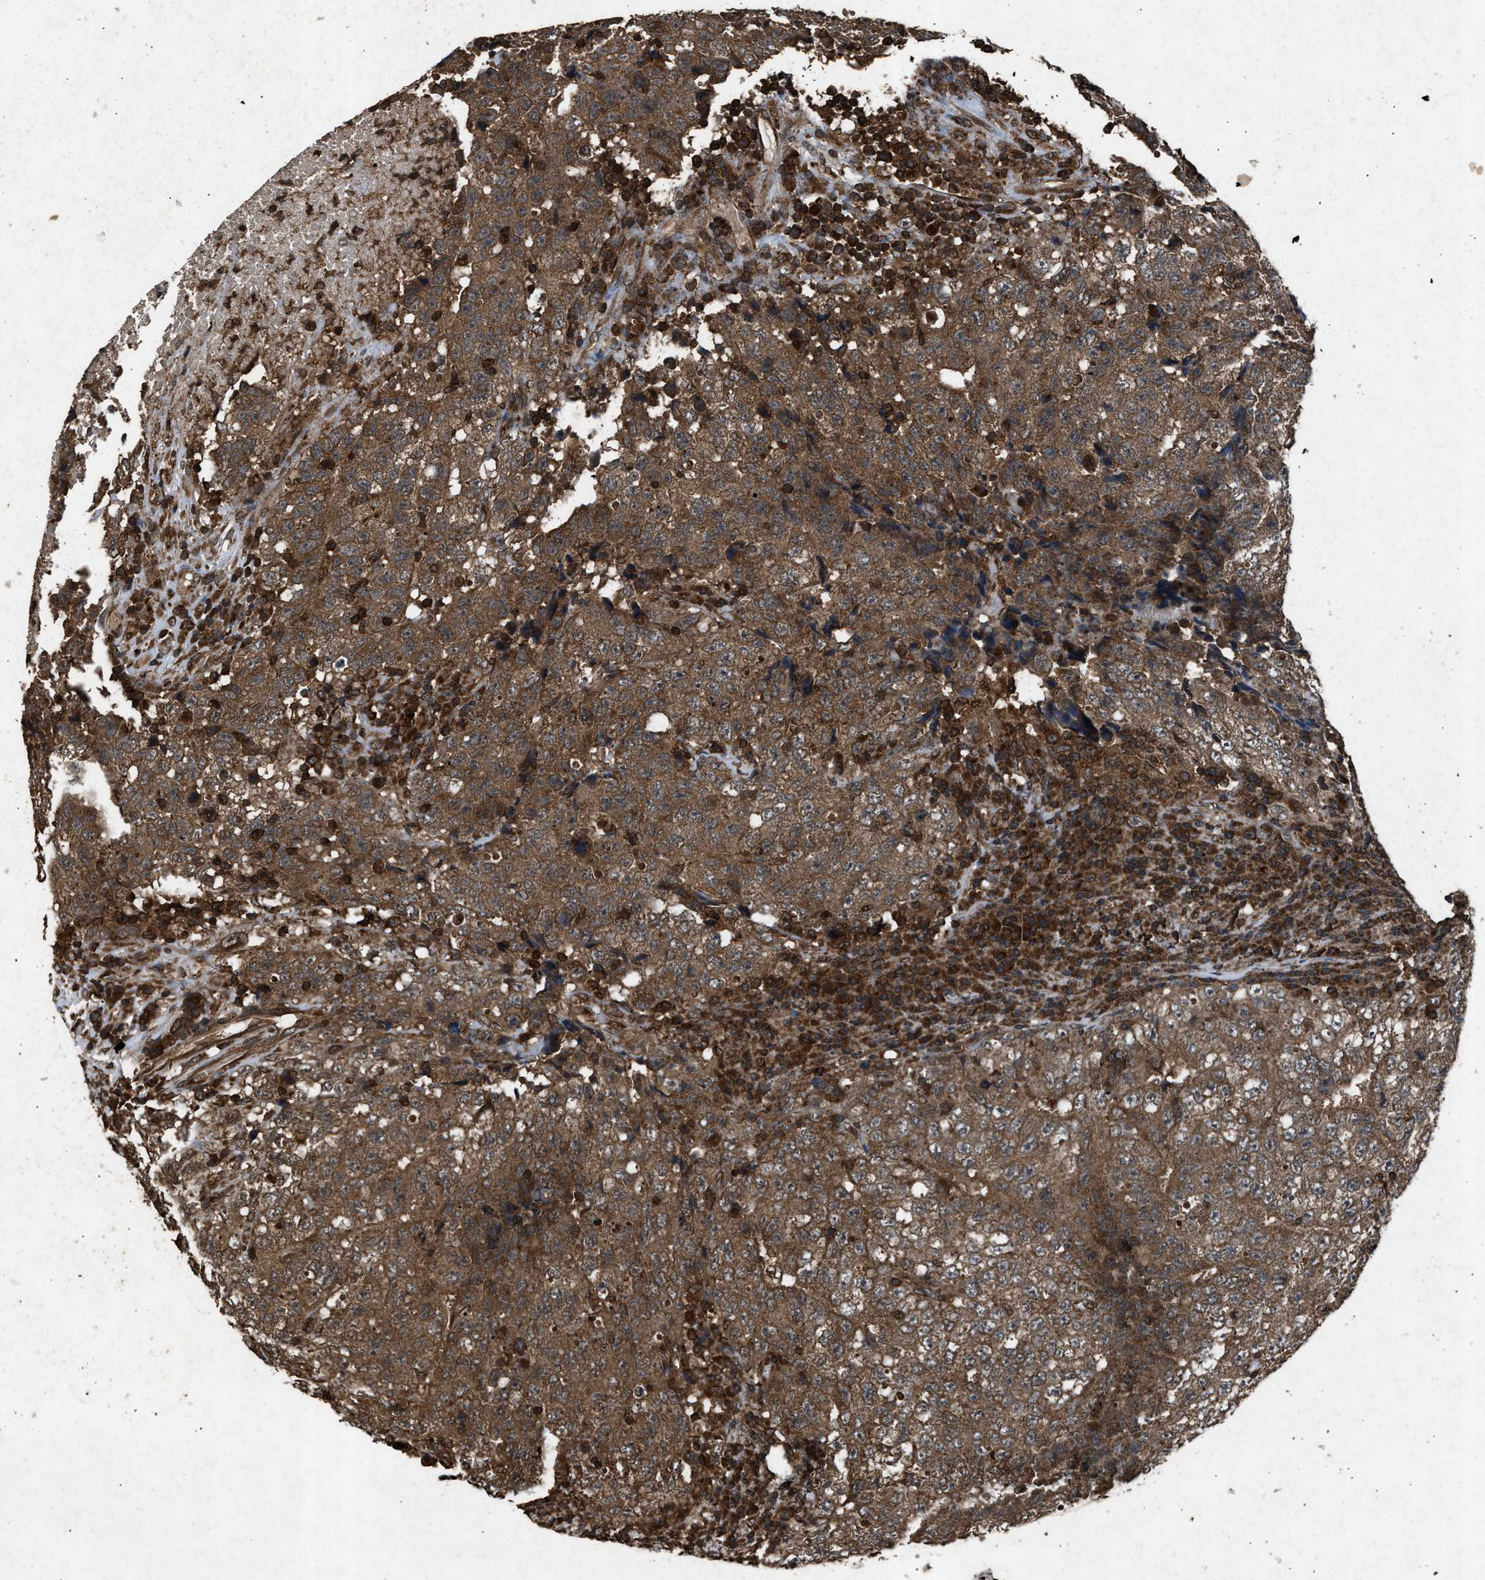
{"staining": {"intensity": "moderate", "quantity": ">75%", "location": "cytoplasmic/membranous"}, "tissue": "testis cancer", "cell_type": "Tumor cells", "image_type": "cancer", "snomed": [{"axis": "morphology", "description": "Necrosis, NOS"}, {"axis": "morphology", "description": "Carcinoma, Embryonal, NOS"}, {"axis": "topography", "description": "Testis"}], "caption": "Protein analysis of embryonal carcinoma (testis) tissue displays moderate cytoplasmic/membranous positivity in about >75% of tumor cells.", "gene": "OAS1", "patient": {"sex": "male", "age": 19}}